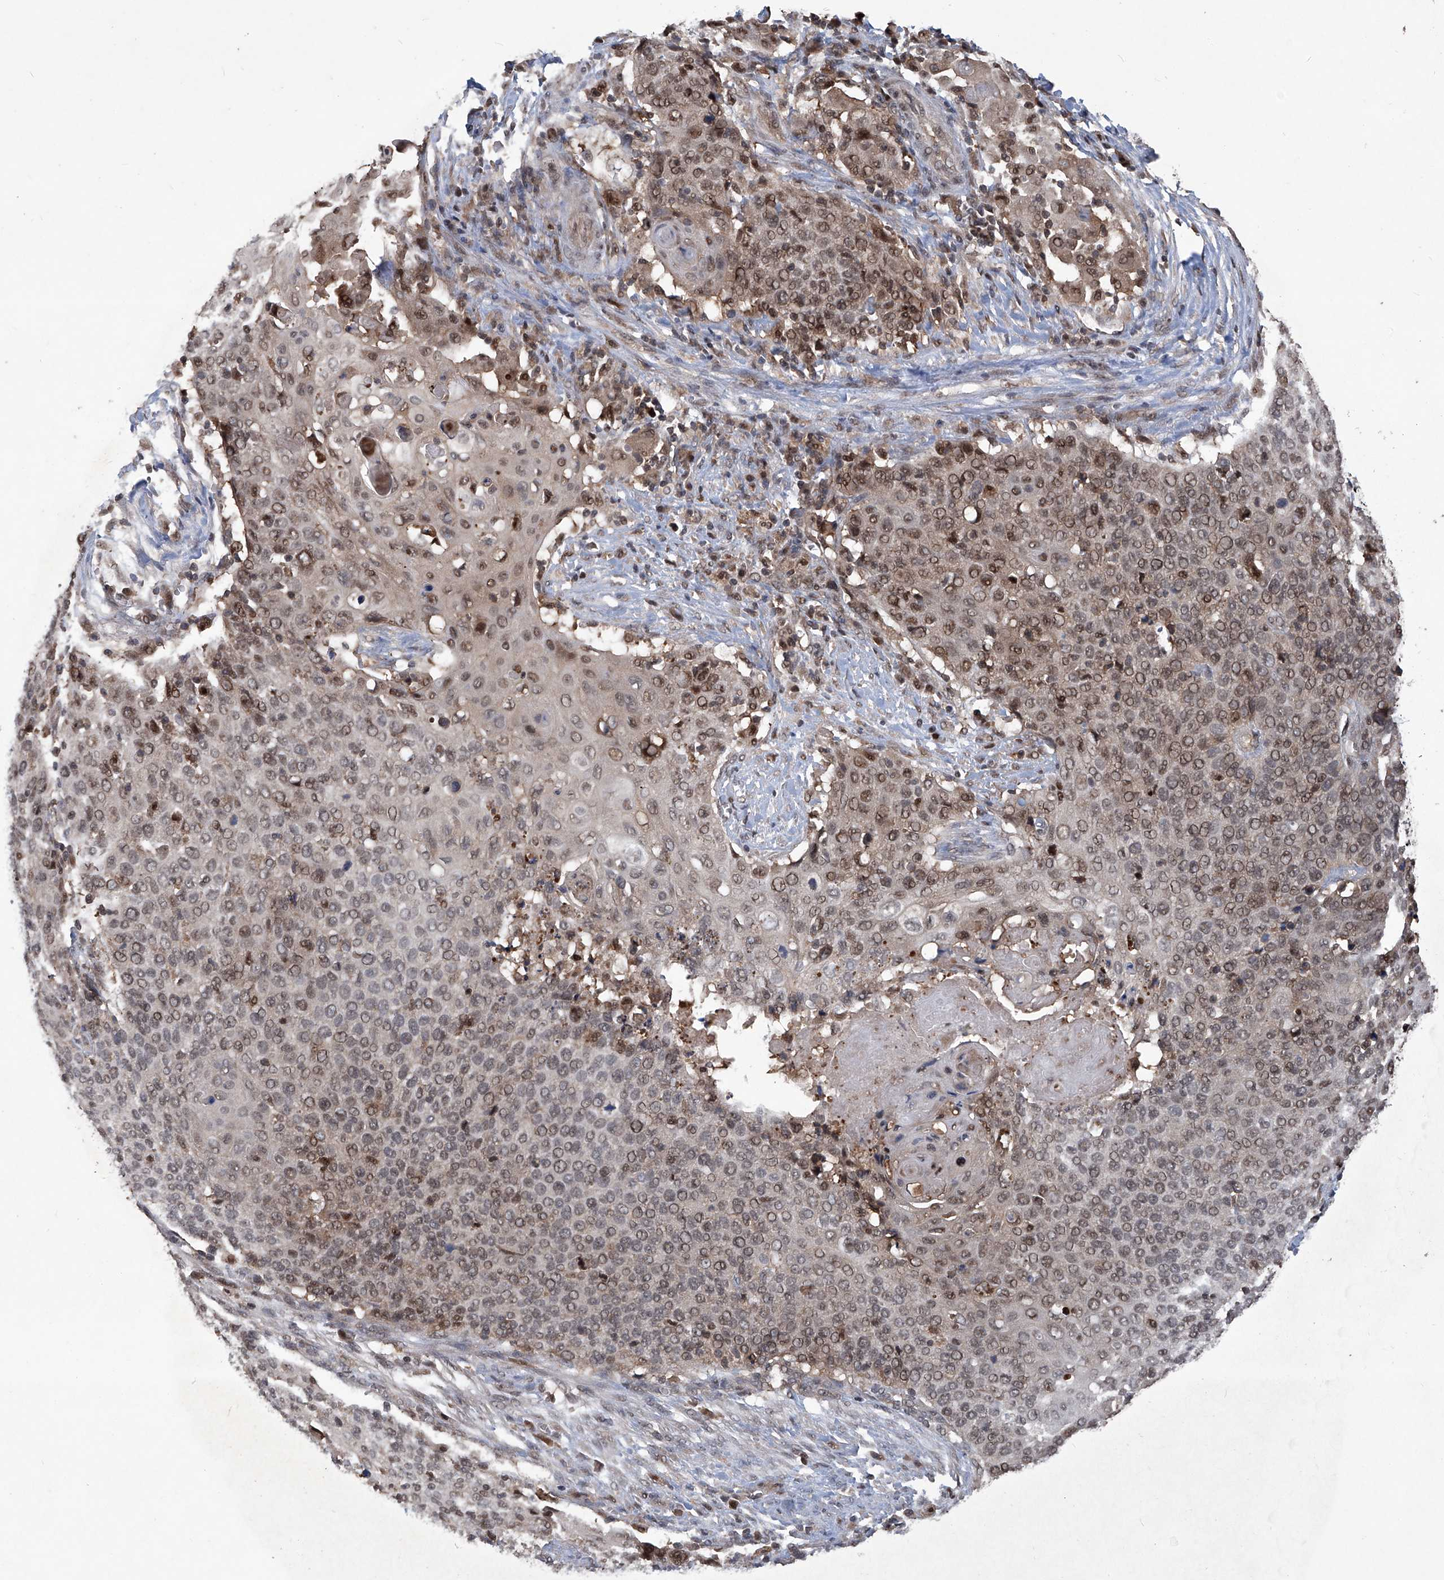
{"staining": {"intensity": "moderate", "quantity": ">75%", "location": "cytoplasmic/membranous,nuclear"}, "tissue": "cervical cancer", "cell_type": "Tumor cells", "image_type": "cancer", "snomed": [{"axis": "morphology", "description": "Squamous cell carcinoma, NOS"}, {"axis": "topography", "description": "Cervix"}], "caption": "Immunohistochemistry micrograph of neoplastic tissue: human cervical cancer stained using IHC reveals medium levels of moderate protein expression localized specifically in the cytoplasmic/membranous and nuclear of tumor cells, appearing as a cytoplasmic/membranous and nuclear brown color.", "gene": "PSMB1", "patient": {"sex": "female", "age": 39}}